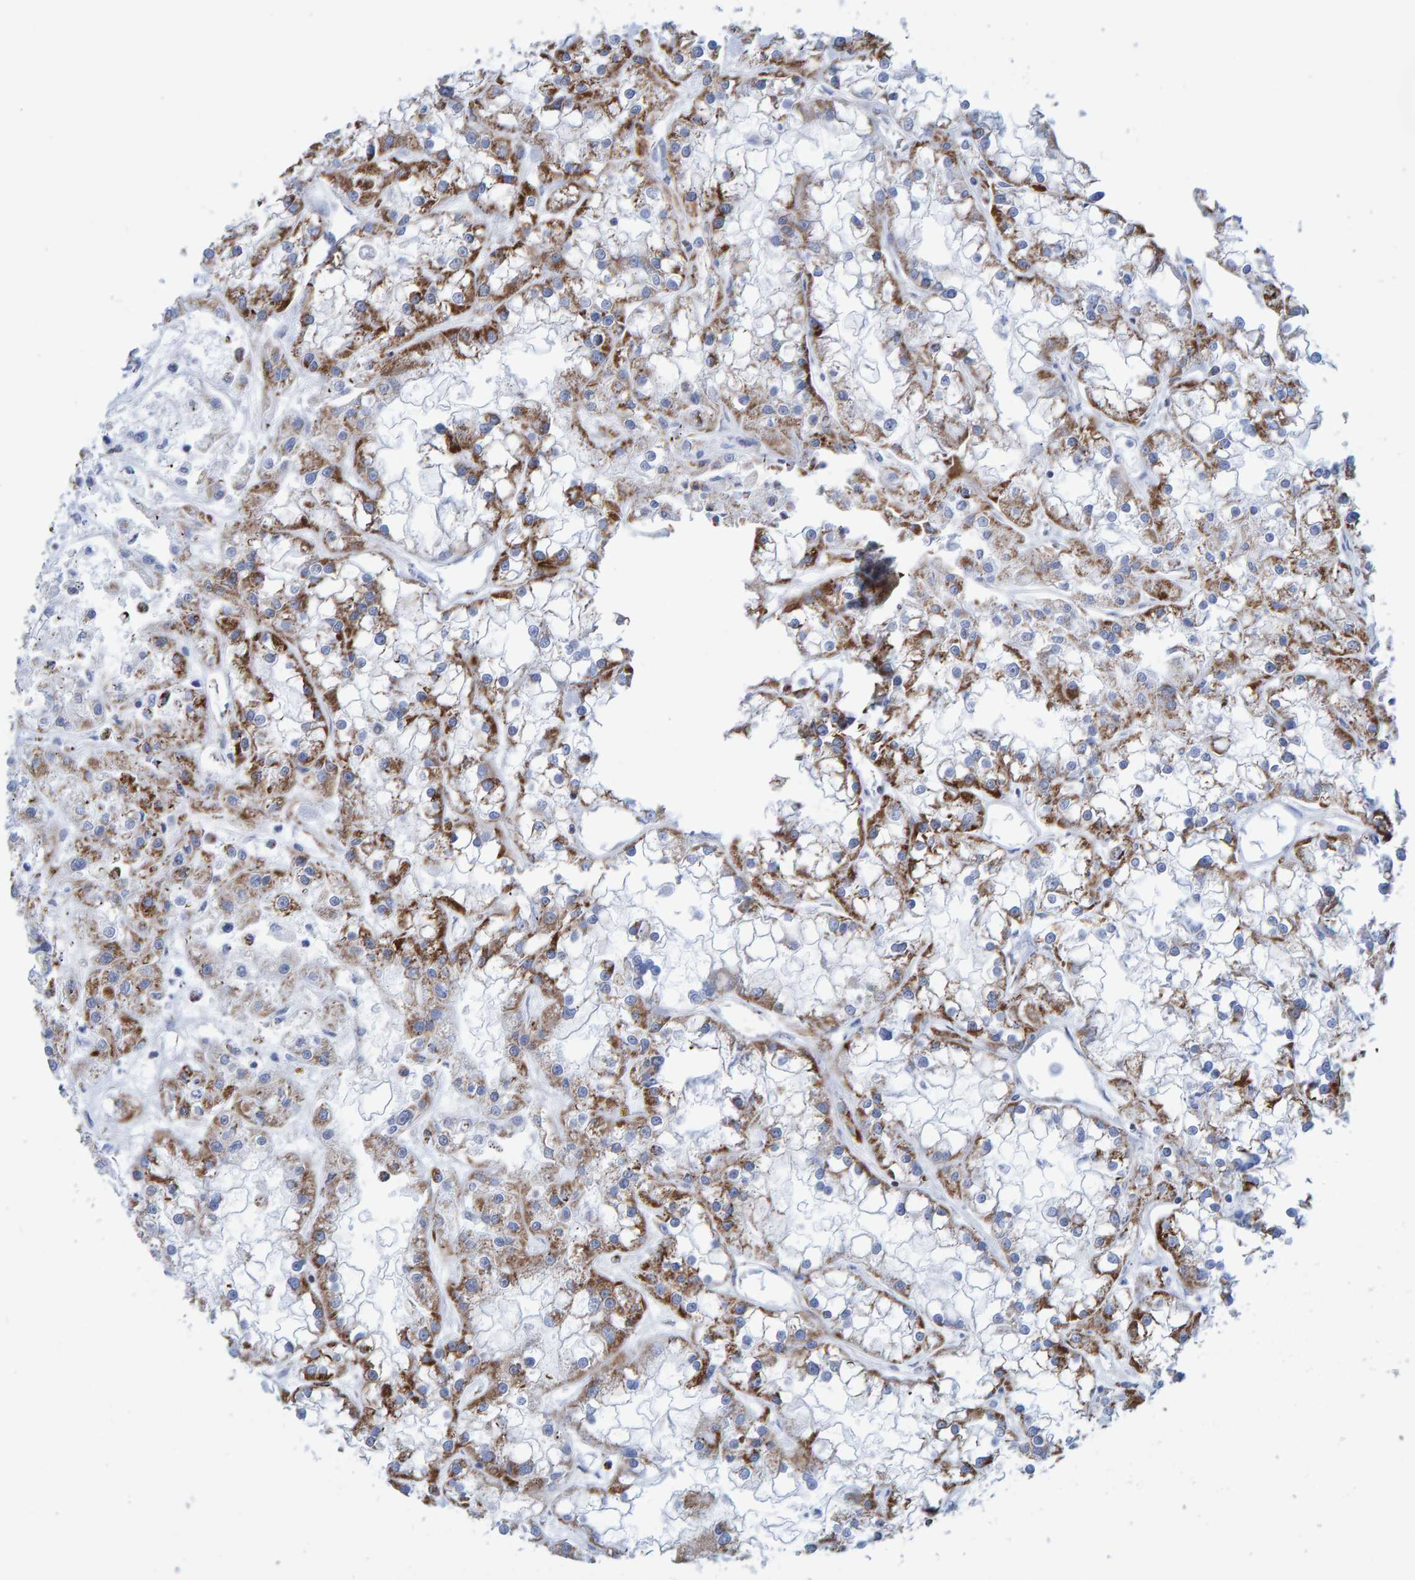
{"staining": {"intensity": "strong", "quantity": "<25%", "location": "cytoplasmic/membranous"}, "tissue": "renal cancer", "cell_type": "Tumor cells", "image_type": "cancer", "snomed": [{"axis": "morphology", "description": "Adenocarcinoma, NOS"}, {"axis": "topography", "description": "Kidney"}], "caption": "Immunohistochemistry (IHC) of human renal adenocarcinoma displays medium levels of strong cytoplasmic/membranous positivity in about <25% of tumor cells.", "gene": "ENSG00000262660", "patient": {"sex": "female", "age": 52}}